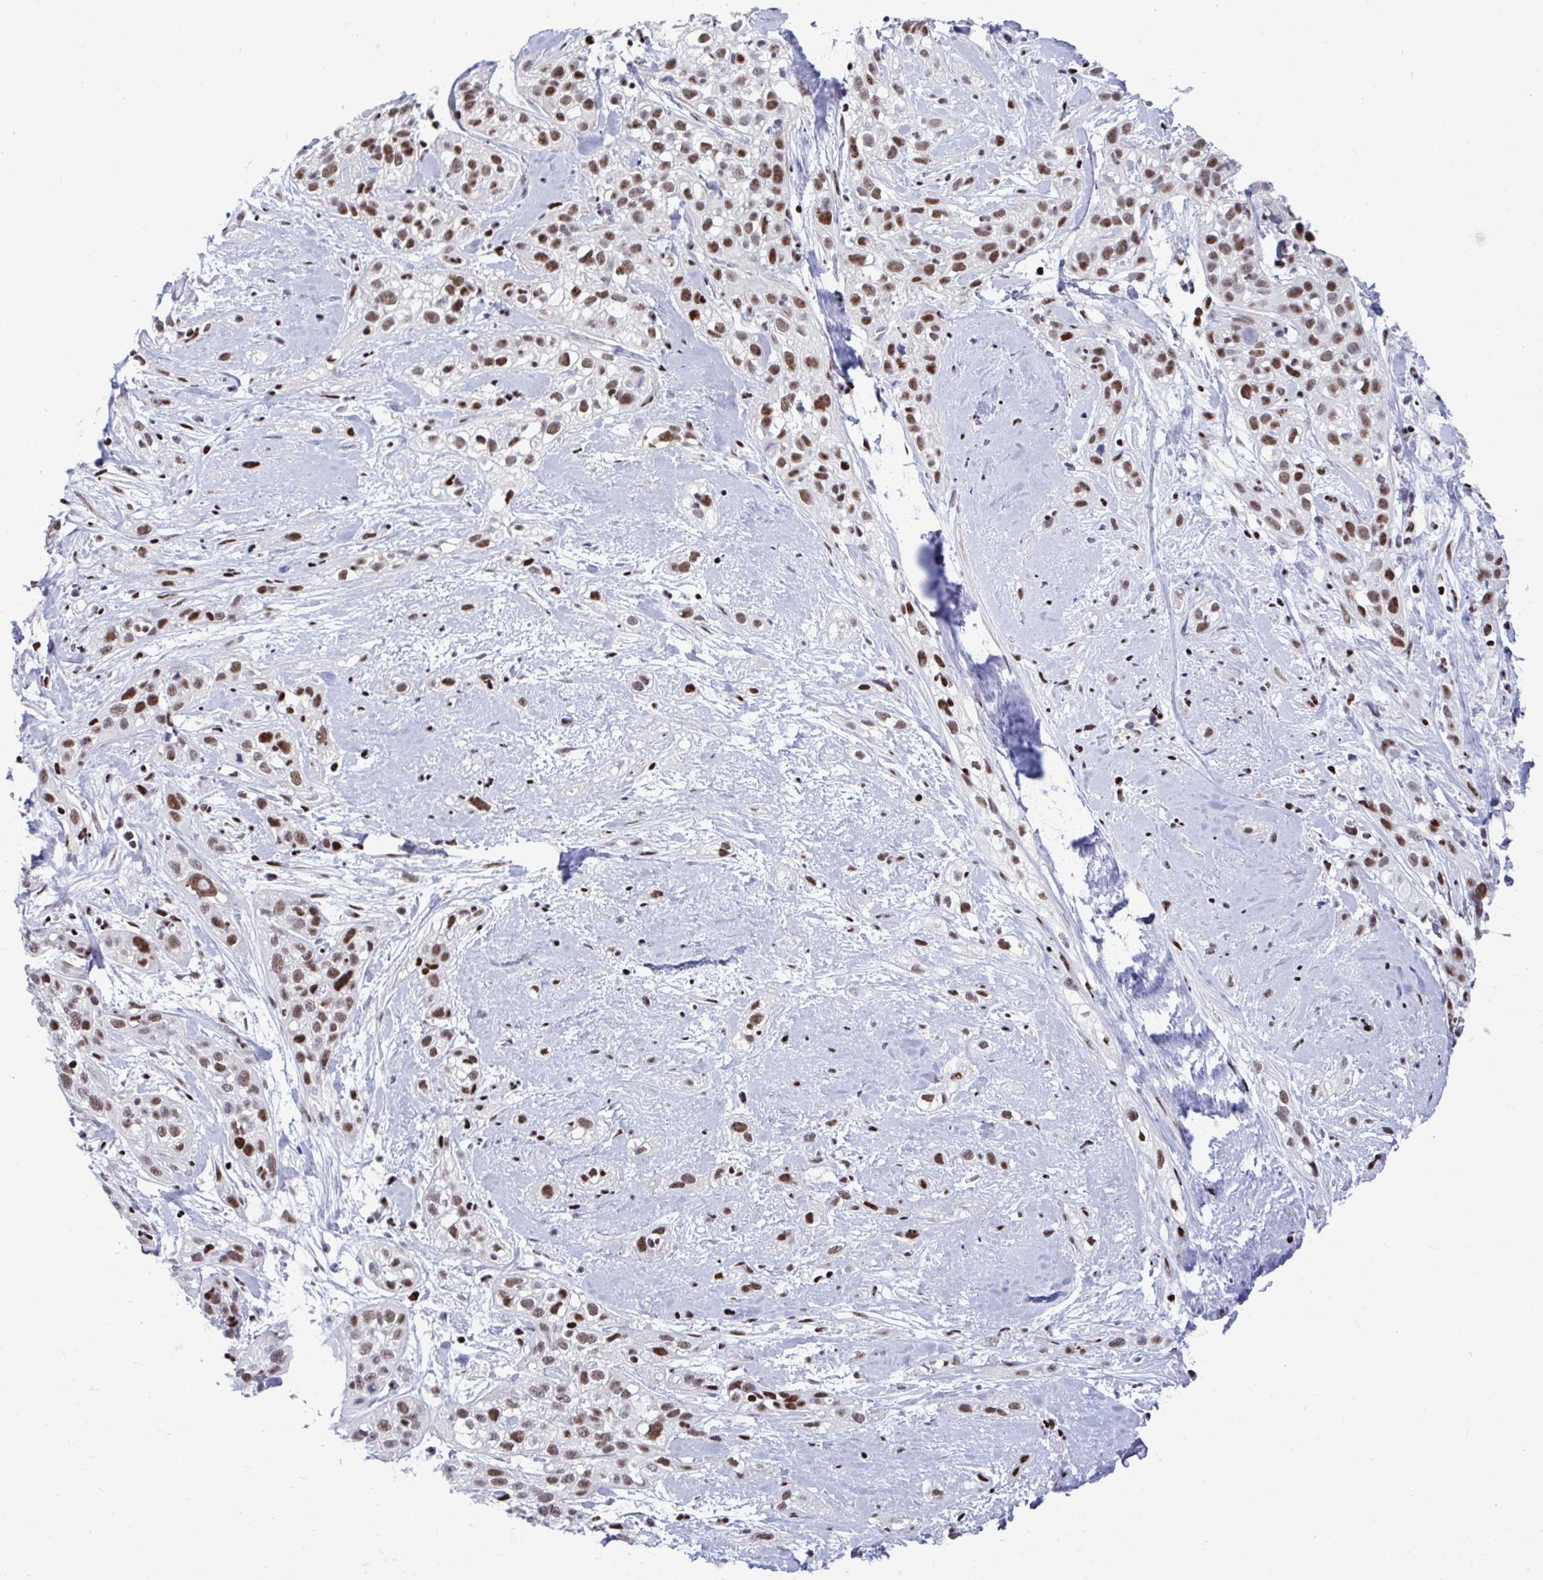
{"staining": {"intensity": "moderate", "quantity": ">75%", "location": "nuclear"}, "tissue": "skin cancer", "cell_type": "Tumor cells", "image_type": "cancer", "snomed": [{"axis": "morphology", "description": "Squamous cell carcinoma, NOS"}, {"axis": "topography", "description": "Skin"}], "caption": "Approximately >75% of tumor cells in human squamous cell carcinoma (skin) reveal moderate nuclear protein expression as visualized by brown immunohistochemical staining.", "gene": "C14orf39", "patient": {"sex": "male", "age": 82}}